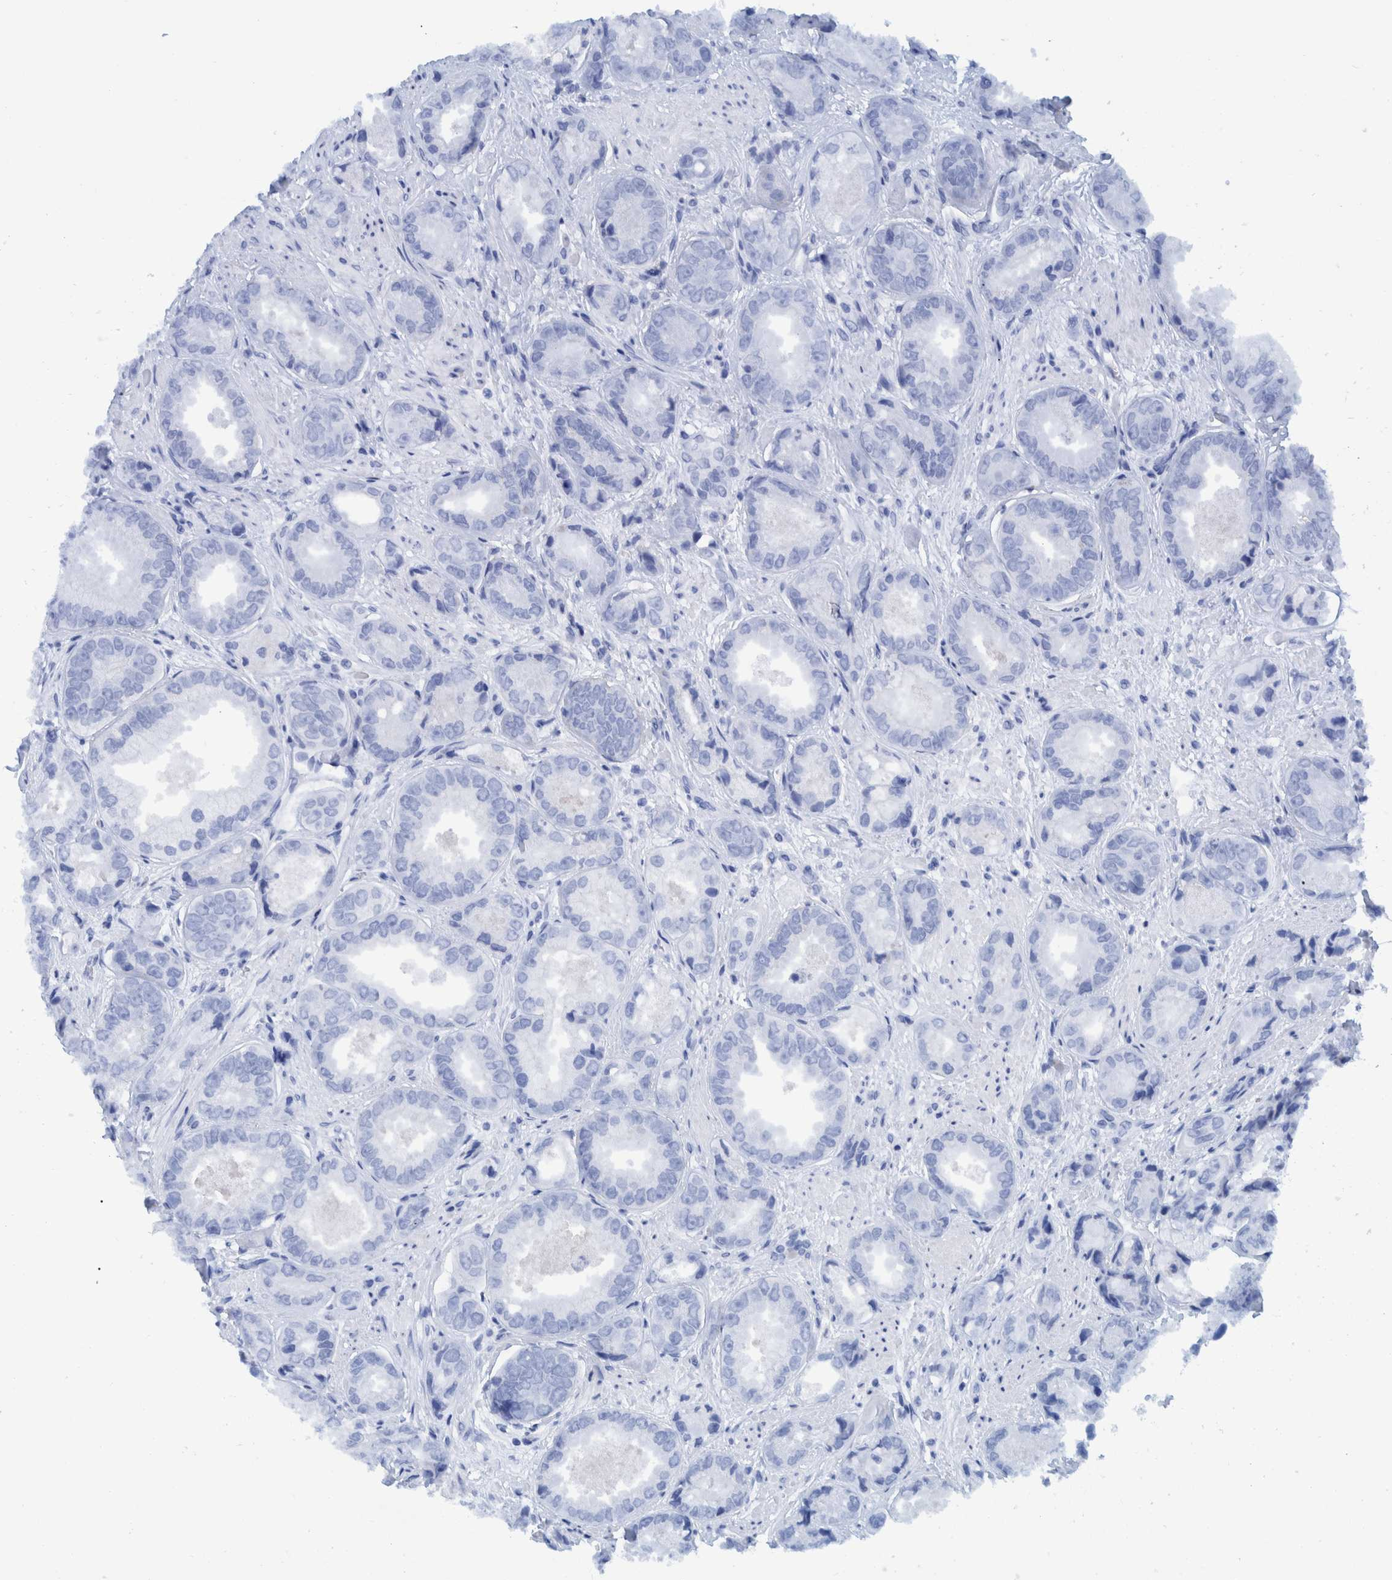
{"staining": {"intensity": "negative", "quantity": "none", "location": "none"}, "tissue": "prostate cancer", "cell_type": "Tumor cells", "image_type": "cancer", "snomed": [{"axis": "morphology", "description": "Adenocarcinoma, High grade"}, {"axis": "topography", "description": "Prostate"}], "caption": "This is an immunohistochemistry image of human adenocarcinoma (high-grade) (prostate). There is no expression in tumor cells.", "gene": "BZW2", "patient": {"sex": "male", "age": 61}}